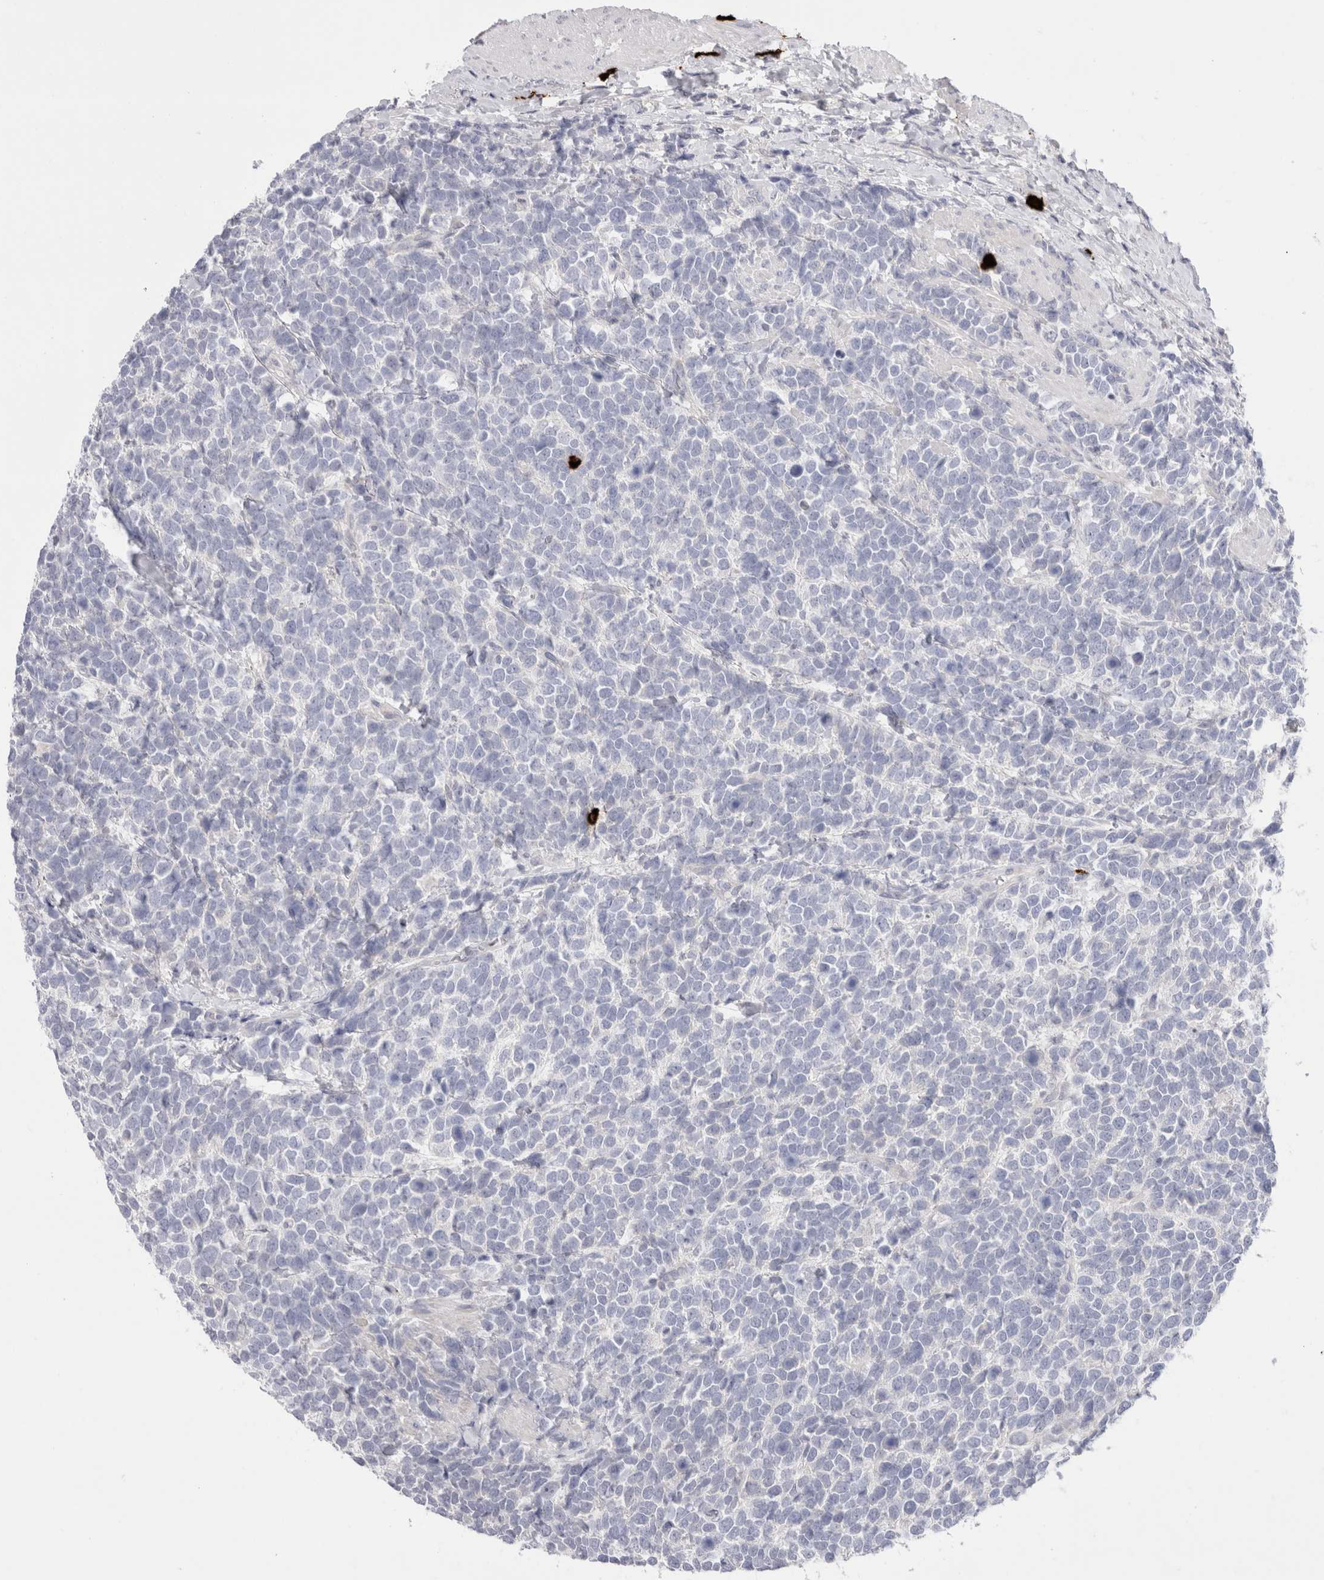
{"staining": {"intensity": "negative", "quantity": "none", "location": "none"}, "tissue": "urothelial cancer", "cell_type": "Tumor cells", "image_type": "cancer", "snomed": [{"axis": "morphology", "description": "Urothelial carcinoma, High grade"}, {"axis": "topography", "description": "Urinary bladder"}], "caption": "Tumor cells are negative for protein expression in human high-grade urothelial carcinoma.", "gene": "SPINK2", "patient": {"sex": "female", "age": 82}}